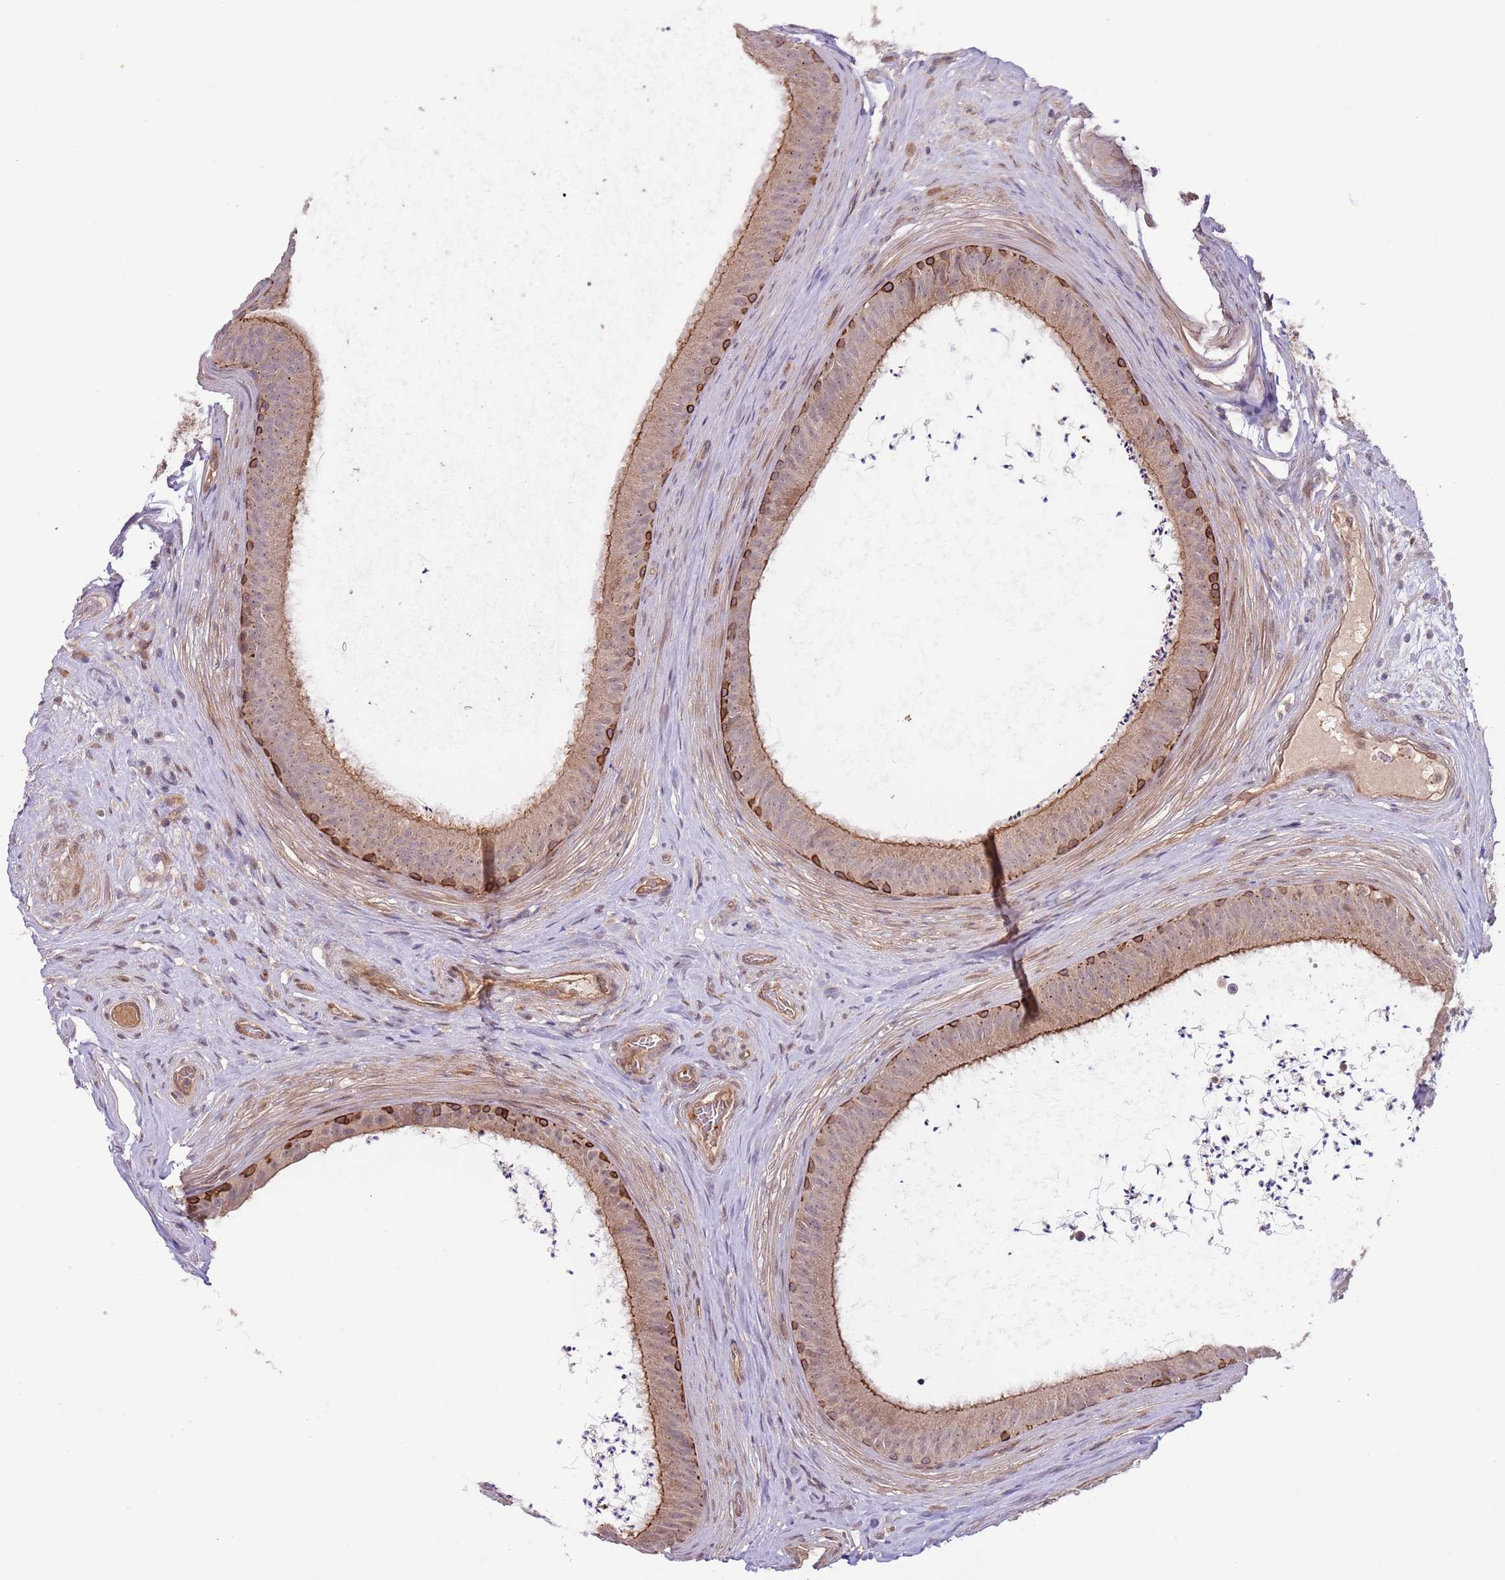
{"staining": {"intensity": "strong", "quantity": "25%-75%", "location": "cytoplasmic/membranous"}, "tissue": "epididymis", "cell_type": "Glandular cells", "image_type": "normal", "snomed": [{"axis": "morphology", "description": "Normal tissue, NOS"}, {"axis": "topography", "description": "Testis"}, {"axis": "topography", "description": "Epididymis"}], "caption": "High-magnification brightfield microscopy of unremarkable epididymis stained with DAB (brown) and counterstained with hematoxylin (blue). glandular cells exhibit strong cytoplasmic/membranous expression is identified in about25%-75% of cells.", "gene": "PRR16", "patient": {"sex": "male", "age": 41}}